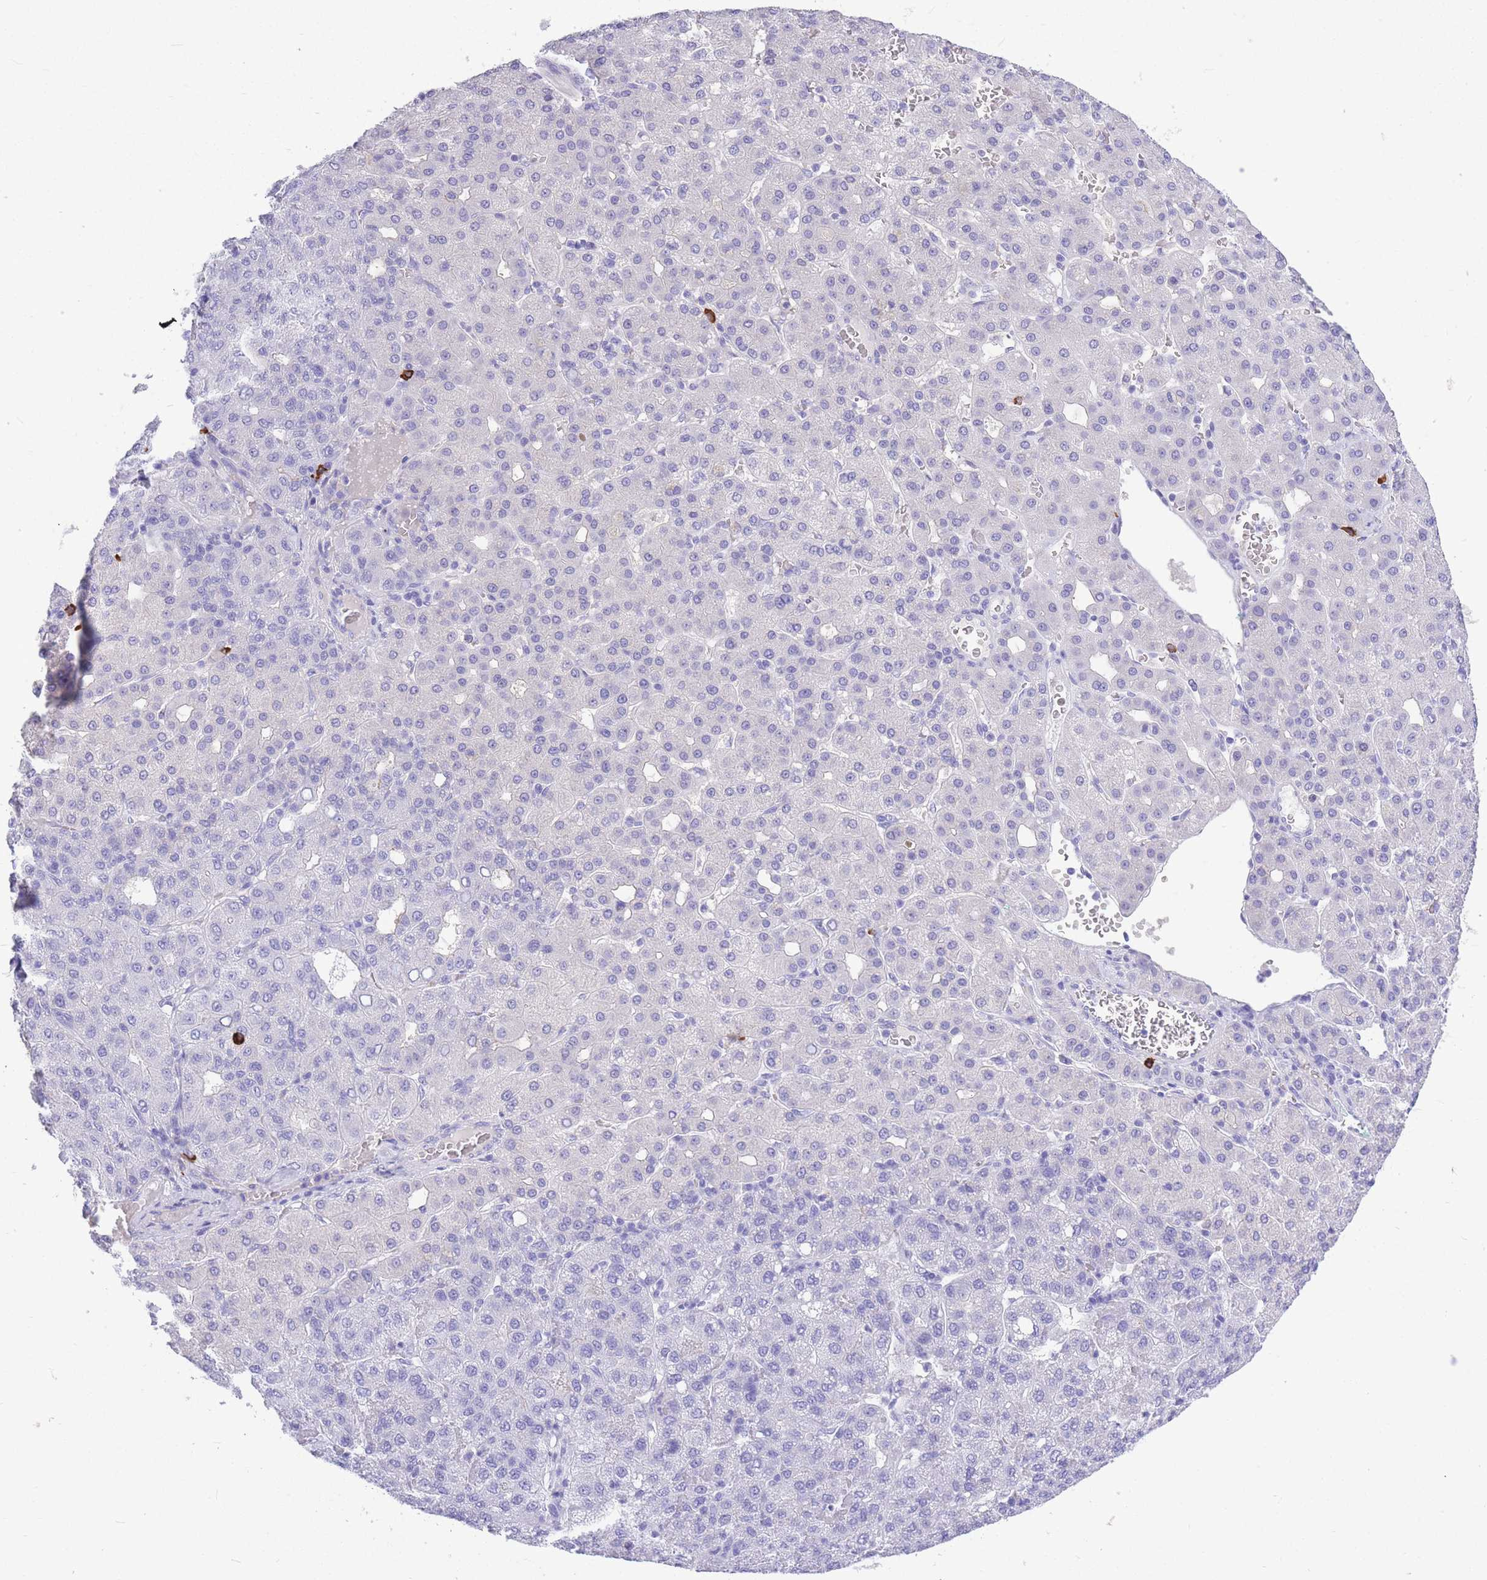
{"staining": {"intensity": "negative", "quantity": "none", "location": "none"}, "tissue": "liver cancer", "cell_type": "Tumor cells", "image_type": "cancer", "snomed": [{"axis": "morphology", "description": "Carcinoma, Hepatocellular, NOS"}, {"axis": "topography", "description": "Liver"}], "caption": "Immunohistochemistry photomicrograph of liver cancer (hepatocellular carcinoma) stained for a protein (brown), which exhibits no staining in tumor cells. (DAB immunohistochemistry visualized using brightfield microscopy, high magnification).", "gene": "ZFP62", "patient": {"sex": "male", "age": 65}}